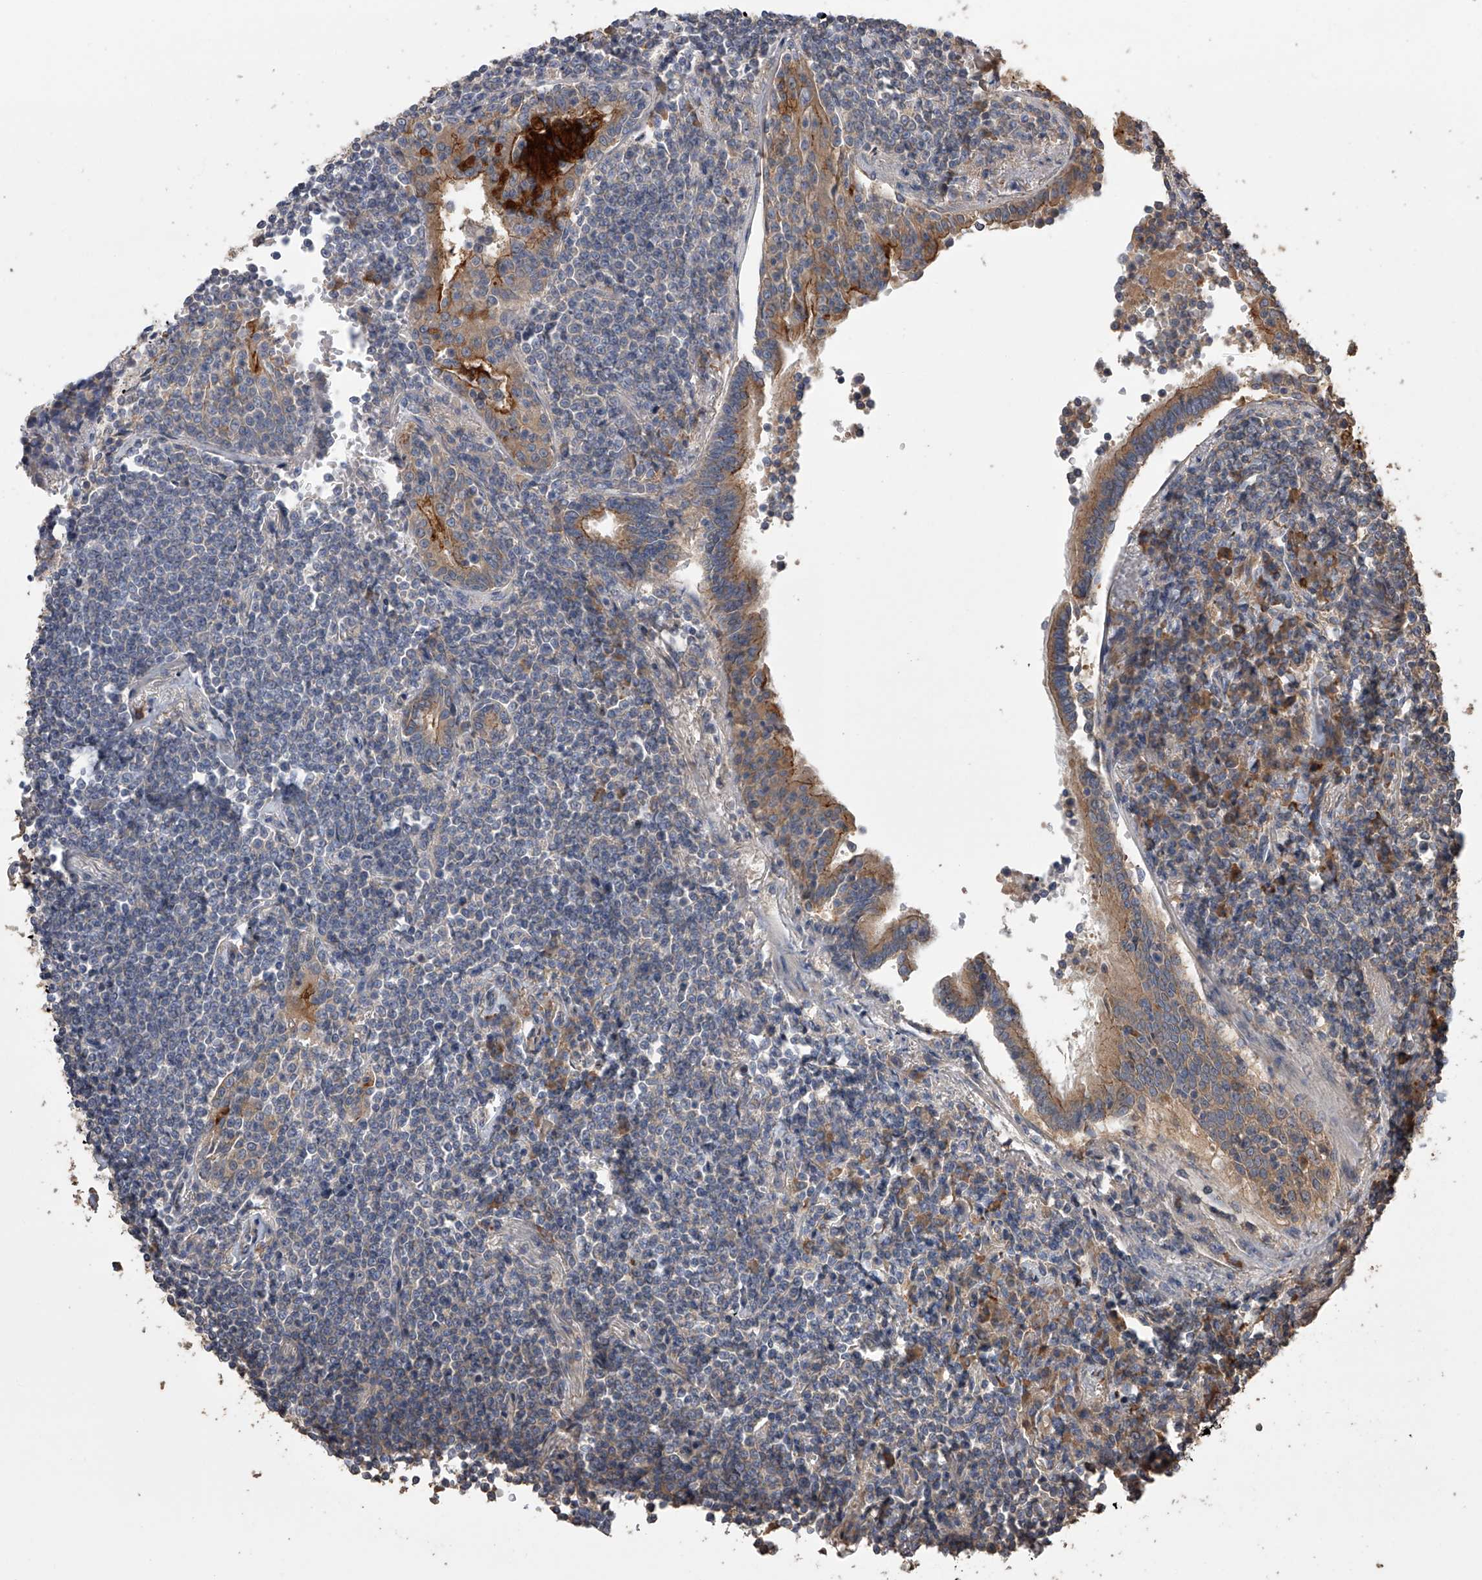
{"staining": {"intensity": "negative", "quantity": "none", "location": "none"}, "tissue": "lymphoma", "cell_type": "Tumor cells", "image_type": "cancer", "snomed": [{"axis": "morphology", "description": "Malignant lymphoma, non-Hodgkin's type, Low grade"}, {"axis": "topography", "description": "Lung"}], "caption": "Immunohistochemistry (IHC) photomicrograph of lymphoma stained for a protein (brown), which demonstrates no staining in tumor cells. Nuclei are stained in blue.", "gene": "ZNF343", "patient": {"sex": "female", "age": 71}}